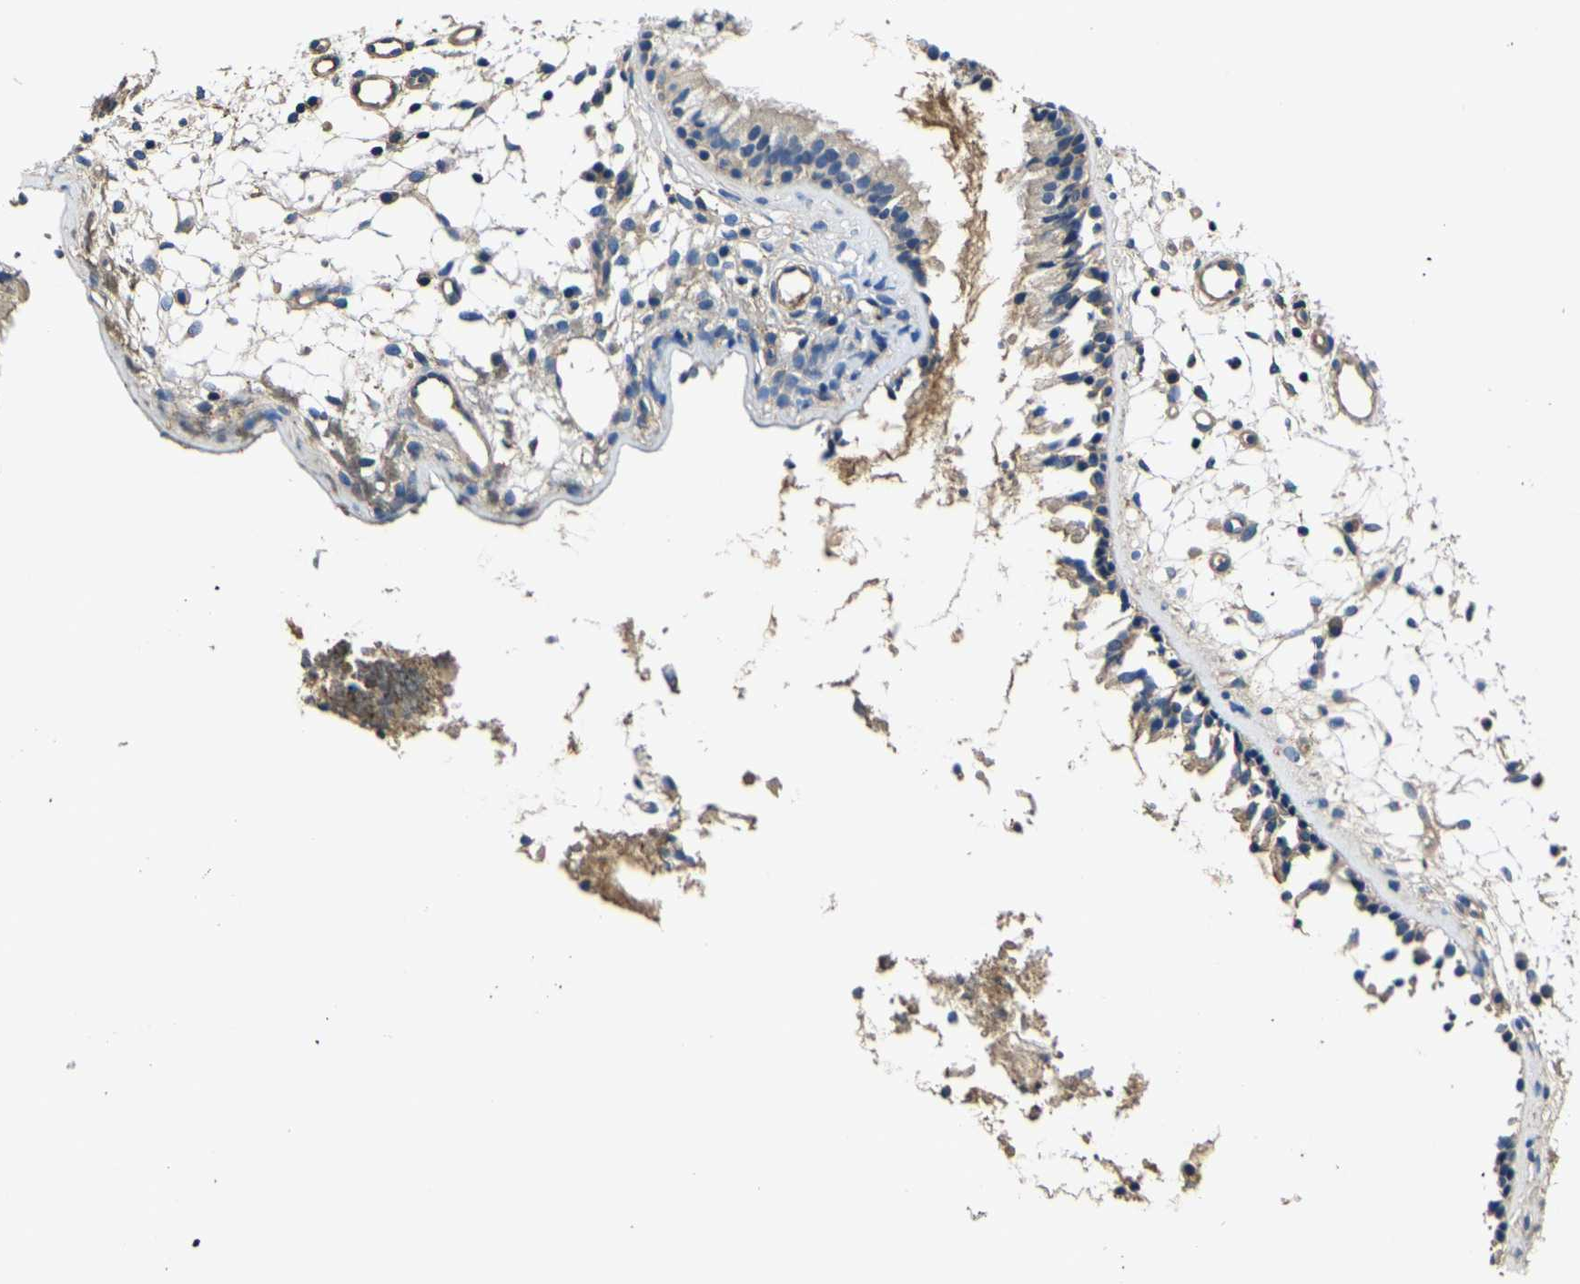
{"staining": {"intensity": "weak", "quantity": ">75%", "location": "cytoplasmic/membranous"}, "tissue": "nasopharynx", "cell_type": "Respiratory epithelial cells", "image_type": "normal", "snomed": [{"axis": "morphology", "description": "Normal tissue, NOS"}, {"axis": "topography", "description": "Nasopharynx"}], "caption": "A histopathology image of nasopharynx stained for a protein shows weak cytoplasmic/membranous brown staining in respiratory epithelial cells. (brown staining indicates protein expression, while blue staining denotes nuclei).", "gene": "HSPG2", "patient": {"sex": "male", "age": 21}}